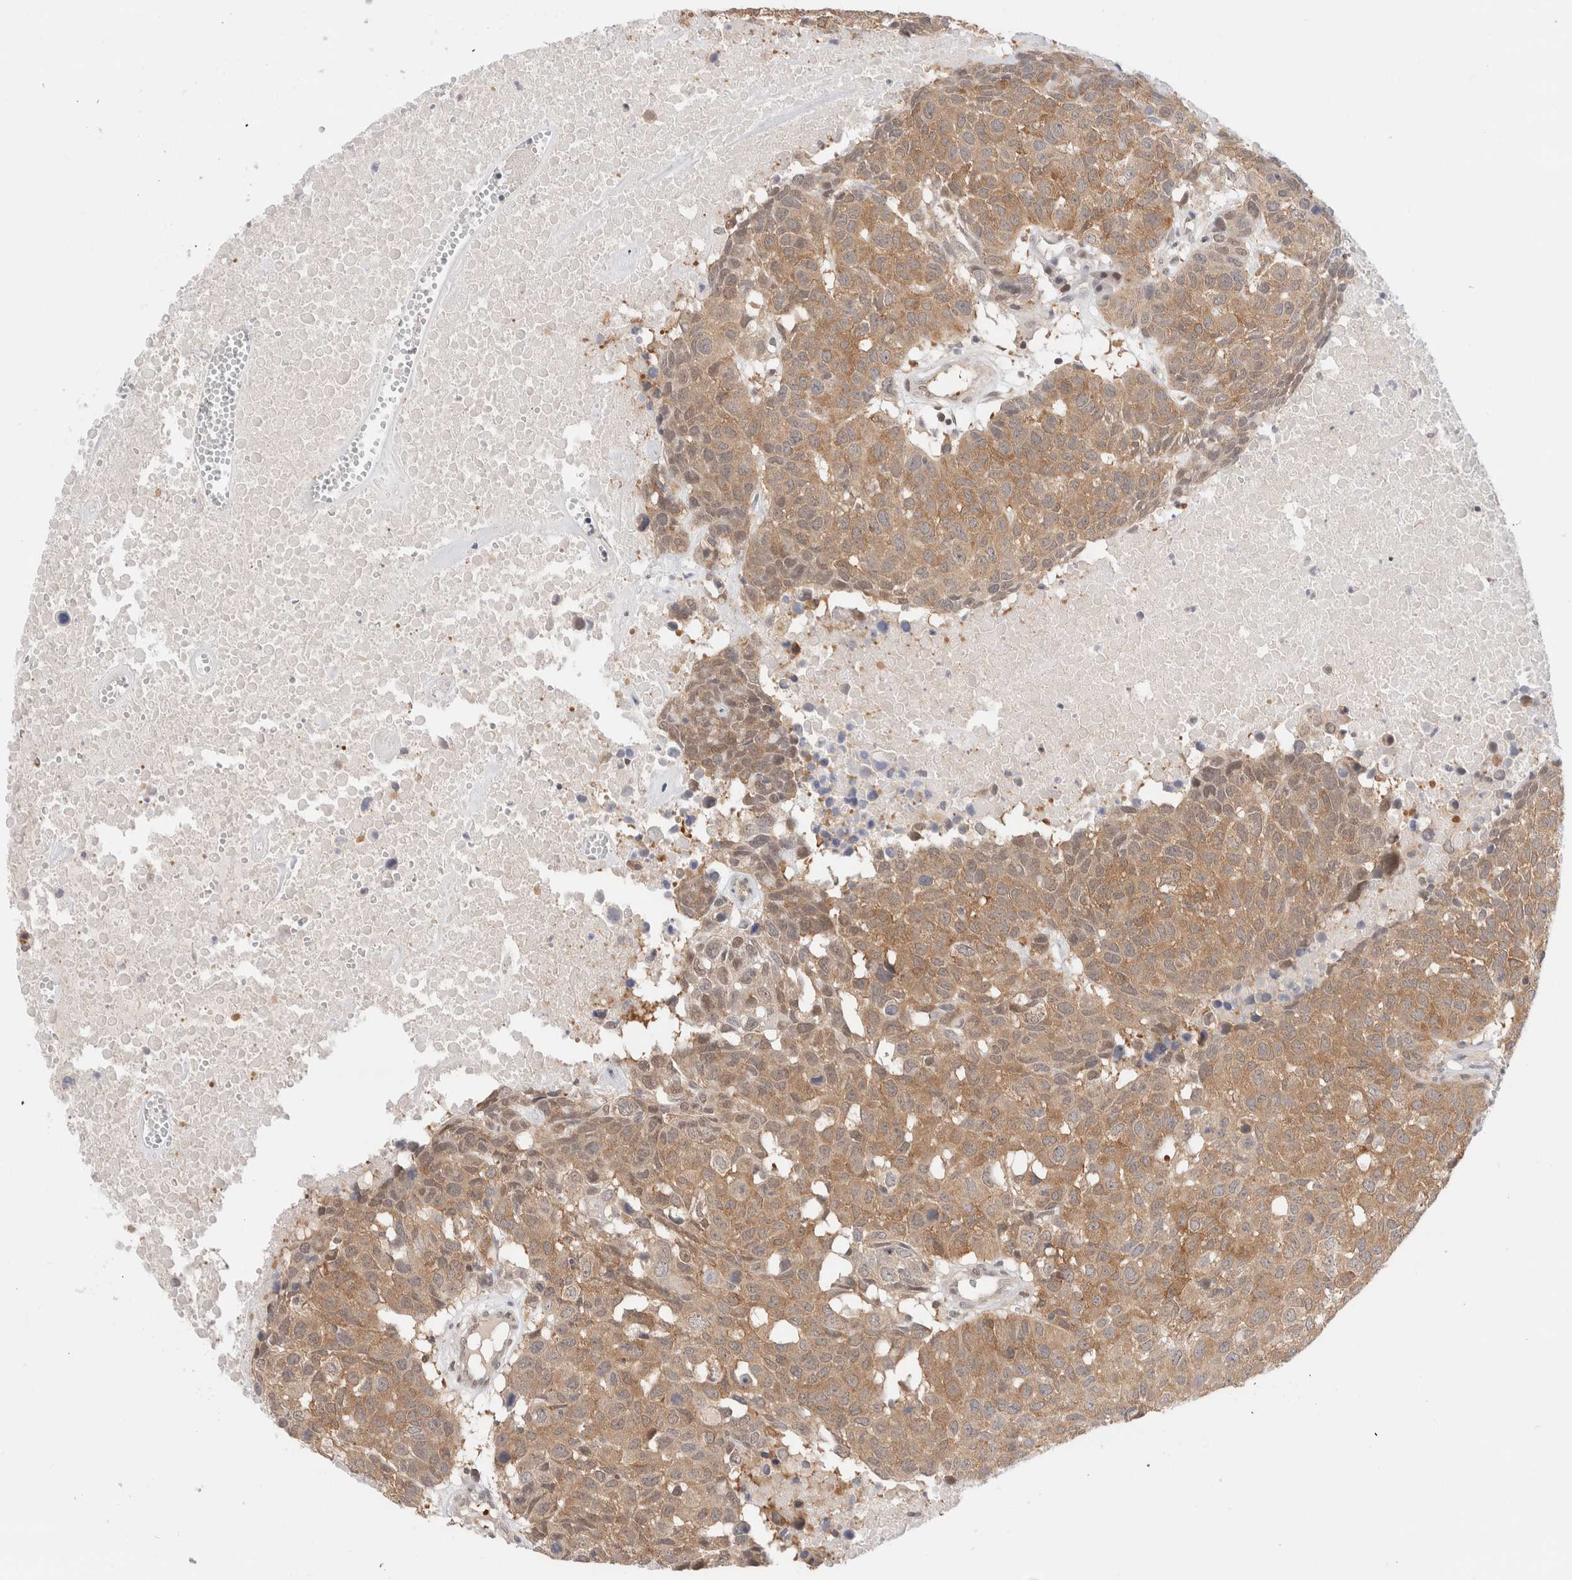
{"staining": {"intensity": "moderate", "quantity": ">75%", "location": "cytoplasmic/membranous"}, "tissue": "head and neck cancer", "cell_type": "Tumor cells", "image_type": "cancer", "snomed": [{"axis": "morphology", "description": "Squamous cell carcinoma, NOS"}, {"axis": "topography", "description": "Head-Neck"}], "caption": "A micrograph of human squamous cell carcinoma (head and neck) stained for a protein demonstrates moderate cytoplasmic/membranous brown staining in tumor cells.", "gene": "C17orf97", "patient": {"sex": "male", "age": 66}}